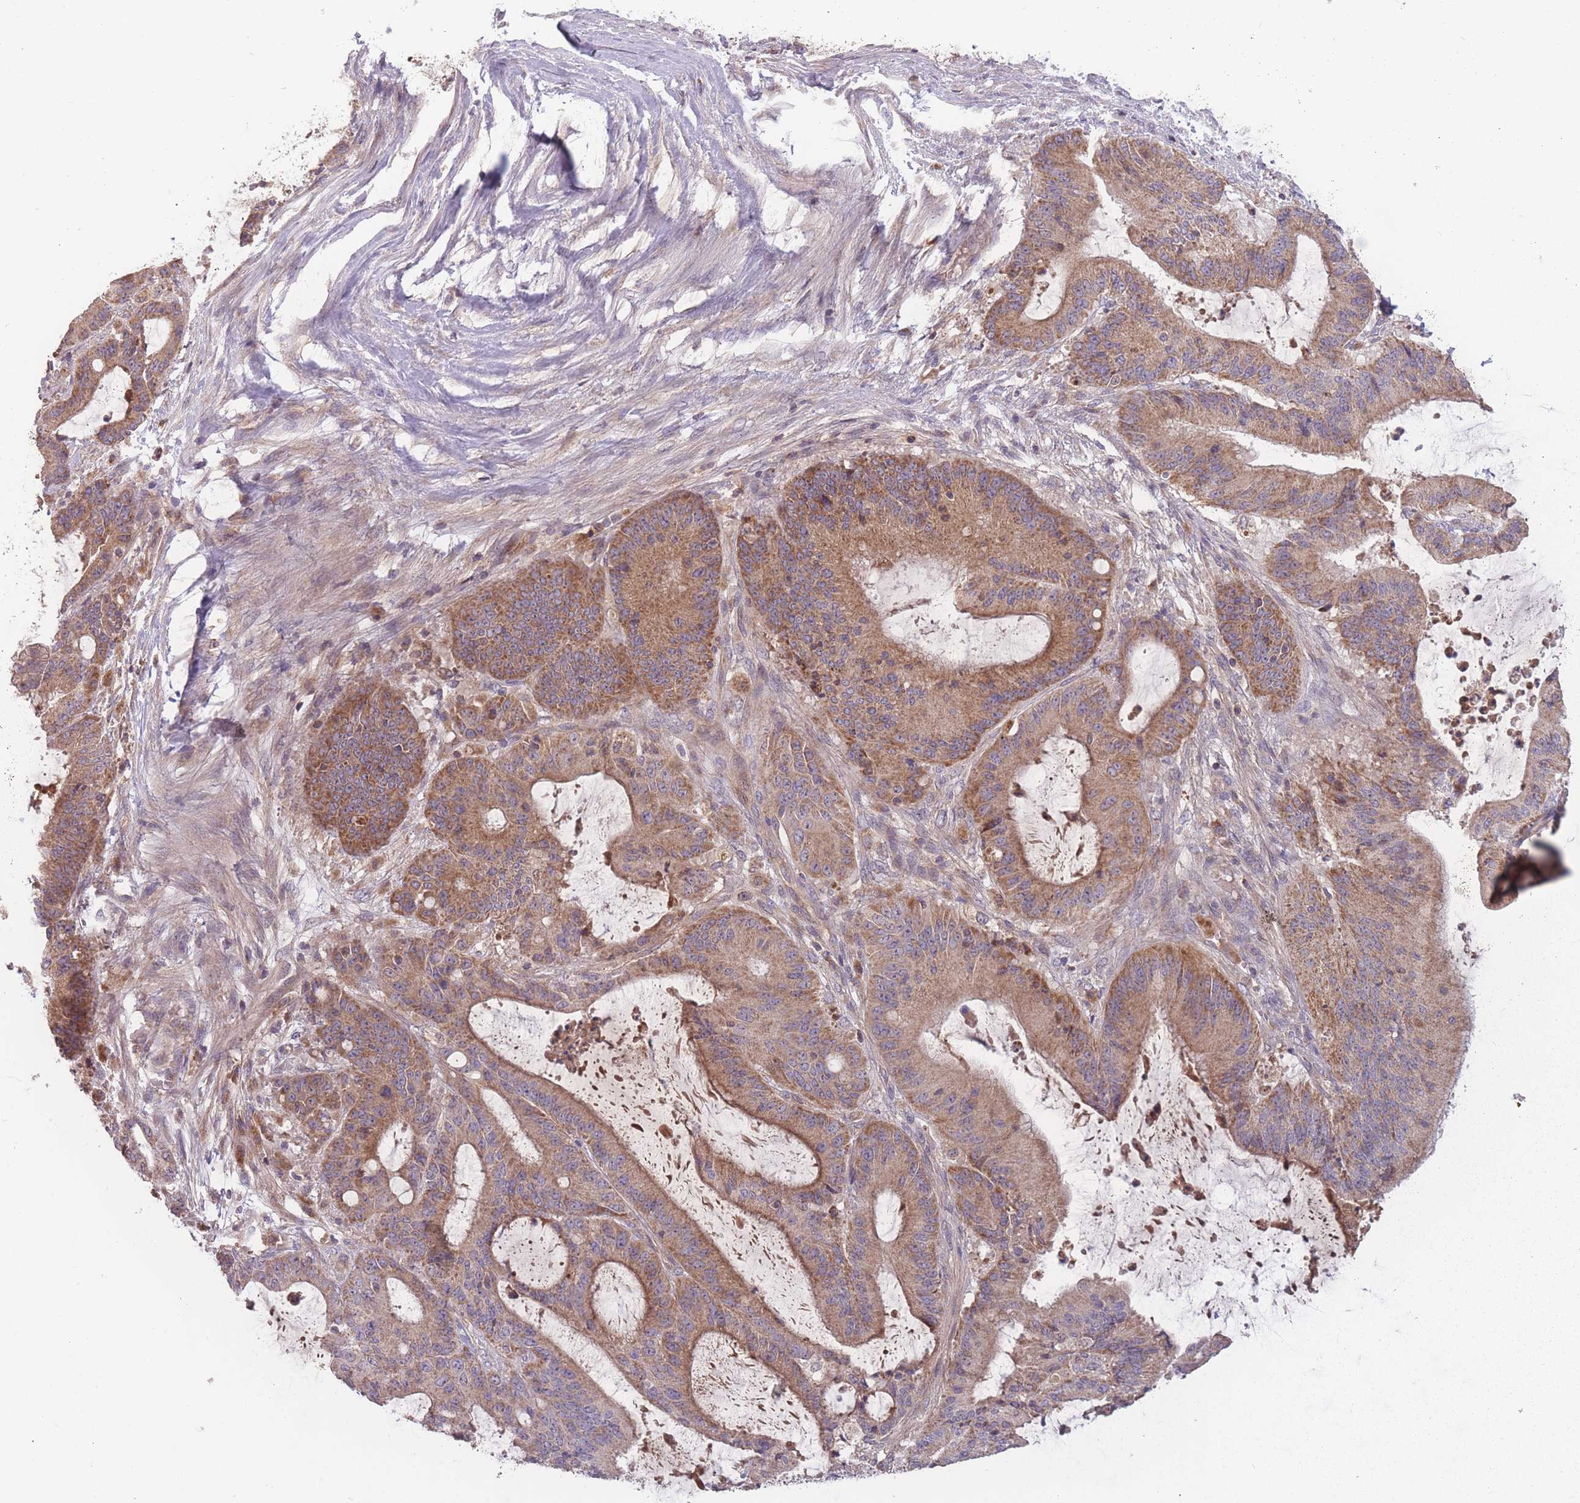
{"staining": {"intensity": "moderate", "quantity": ">75%", "location": "cytoplasmic/membranous"}, "tissue": "liver cancer", "cell_type": "Tumor cells", "image_type": "cancer", "snomed": [{"axis": "morphology", "description": "Normal tissue, NOS"}, {"axis": "morphology", "description": "Cholangiocarcinoma"}, {"axis": "topography", "description": "Liver"}, {"axis": "topography", "description": "Peripheral nerve tissue"}], "caption": "Tumor cells show moderate cytoplasmic/membranous staining in about >75% of cells in cholangiocarcinoma (liver).", "gene": "ATP5MG", "patient": {"sex": "female", "age": 73}}